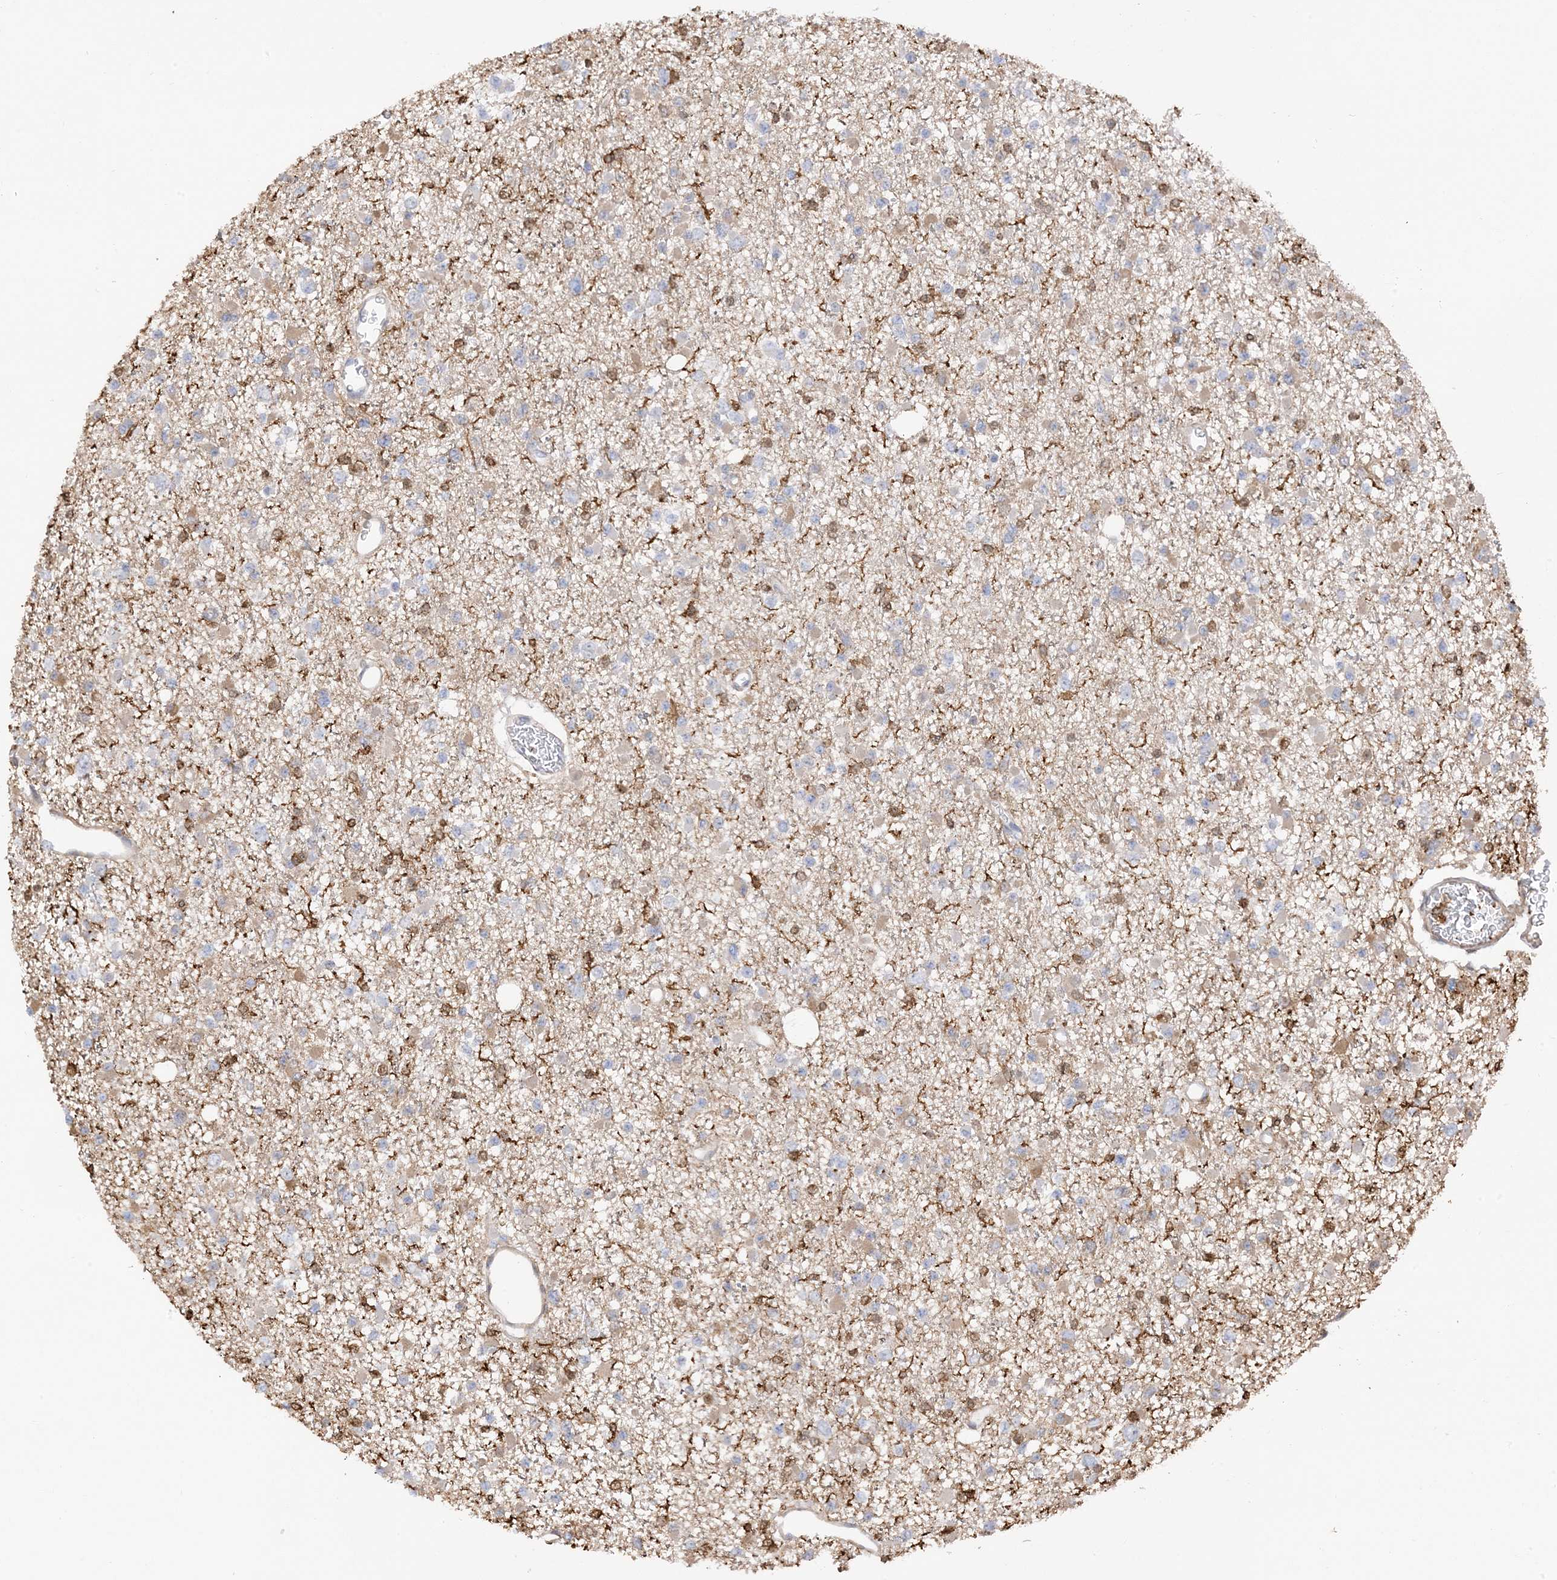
{"staining": {"intensity": "negative", "quantity": "none", "location": "none"}, "tissue": "glioma", "cell_type": "Tumor cells", "image_type": "cancer", "snomed": [{"axis": "morphology", "description": "Glioma, malignant, Low grade"}, {"axis": "topography", "description": "Brain"}], "caption": "Malignant glioma (low-grade) was stained to show a protein in brown. There is no significant positivity in tumor cells. (DAB immunohistochemistry with hematoxylin counter stain).", "gene": "PHACTR2", "patient": {"sex": "female", "age": 22}}